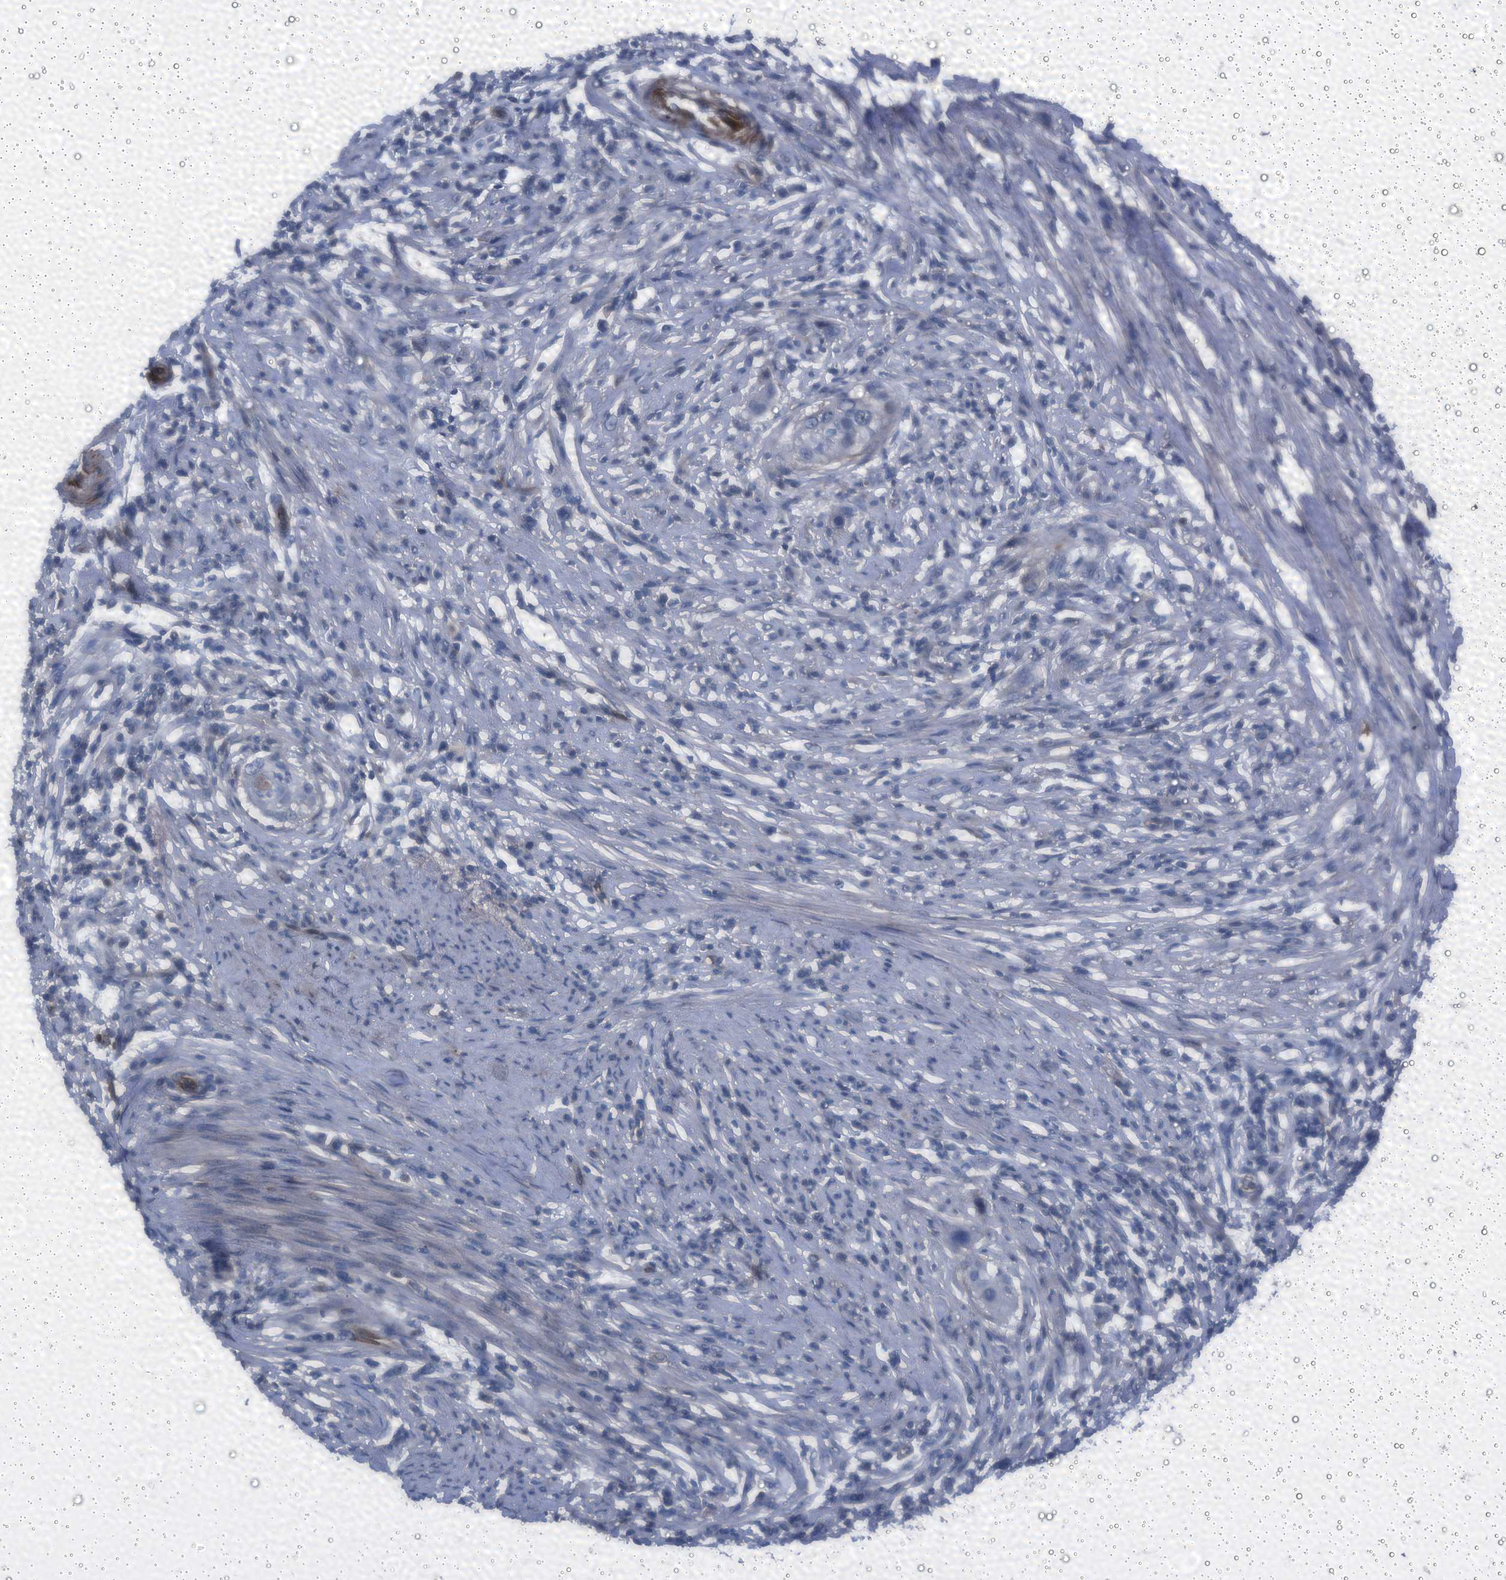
{"staining": {"intensity": "negative", "quantity": "none", "location": "none"}, "tissue": "cervical cancer", "cell_type": "Tumor cells", "image_type": "cancer", "snomed": [{"axis": "morphology", "description": "Squamous cell carcinoma, NOS"}, {"axis": "topography", "description": "Cervix"}], "caption": "There is no significant expression in tumor cells of squamous cell carcinoma (cervical).", "gene": "EMG1", "patient": {"sex": "female", "age": 34}}